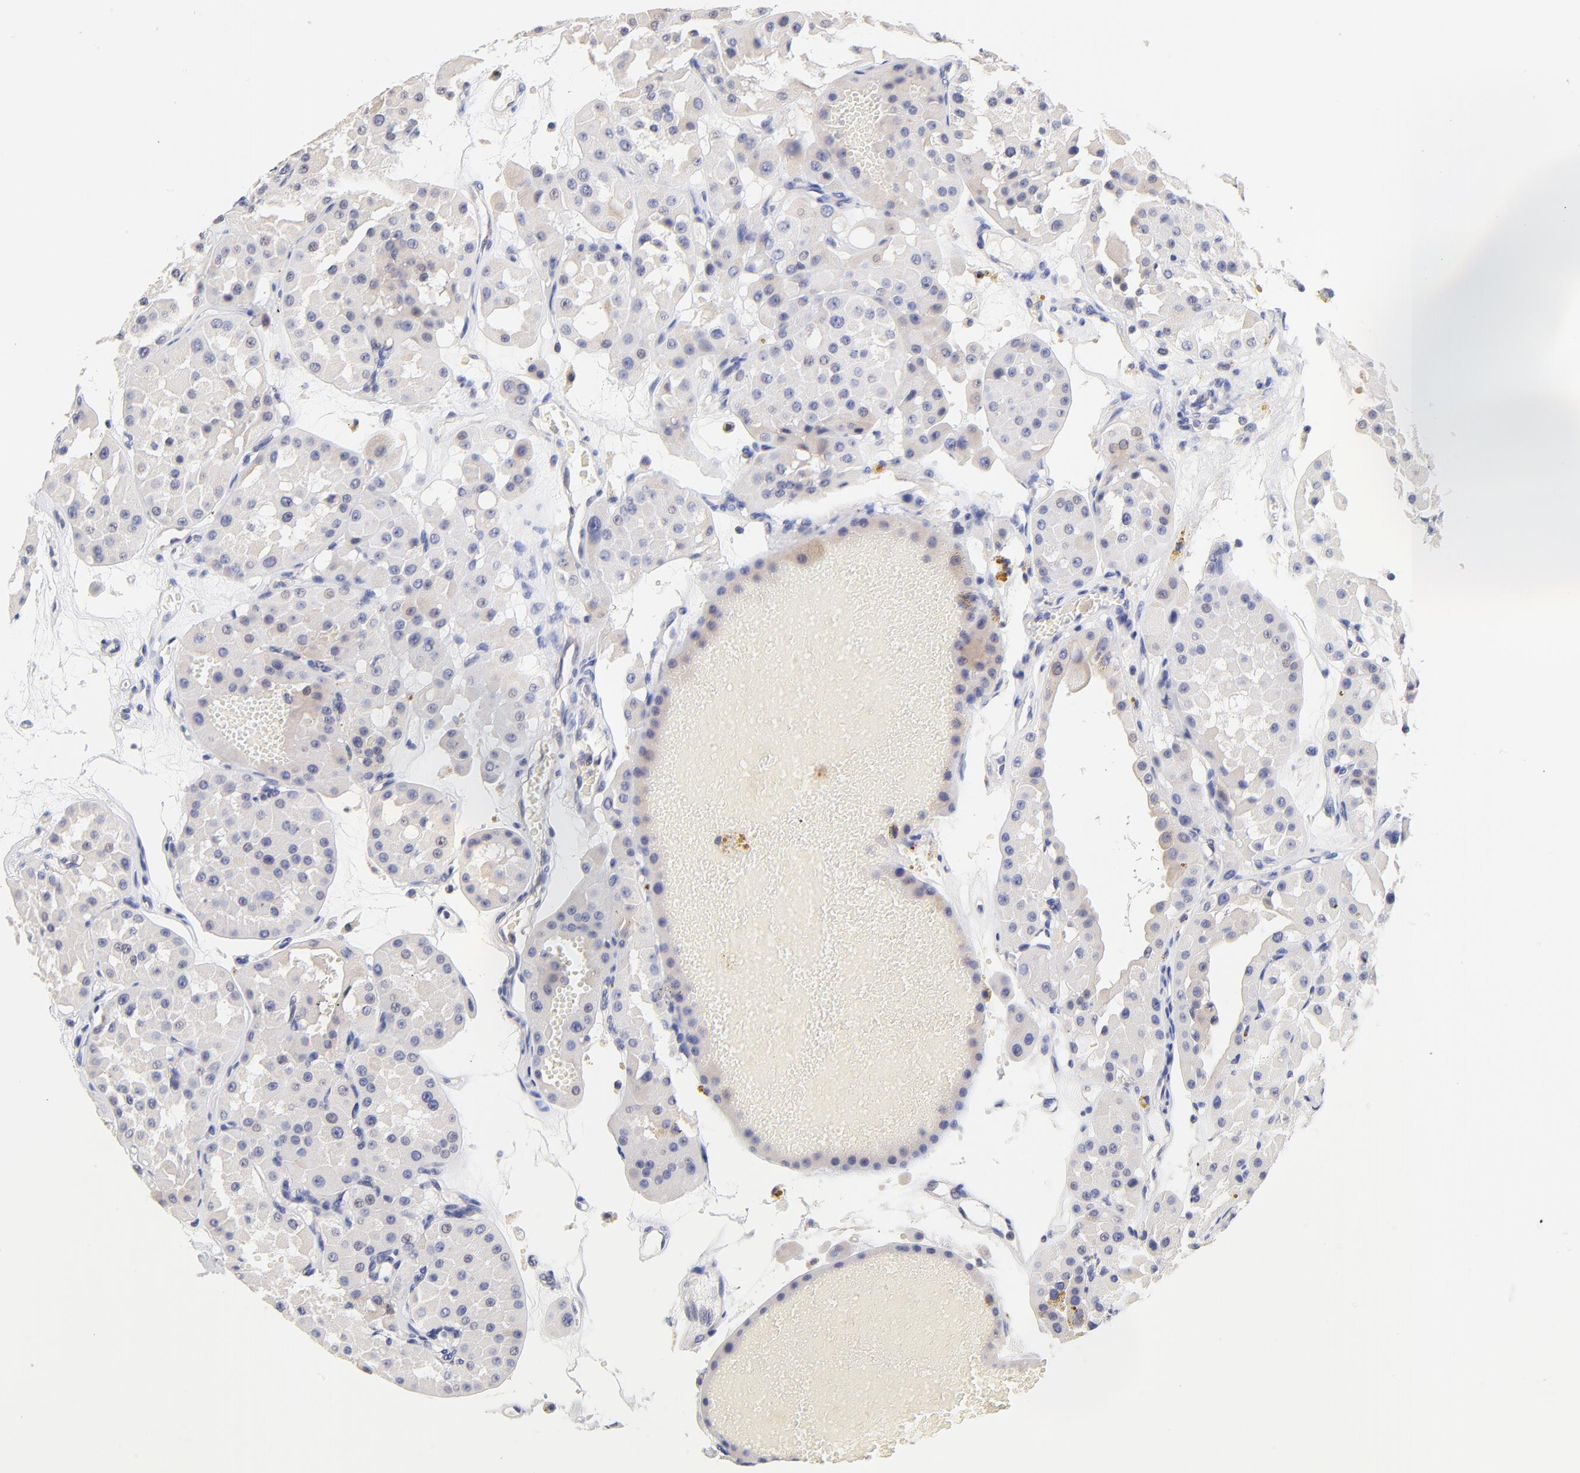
{"staining": {"intensity": "negative", "quantity": "none", "location": "none"}, "tissue": "renal cancer", "cell_type": "Tumor cells", "image_type": "cancer", "snomed": [{"axis": "morphology", "description": "Adenocarcinoma, uncertain malignant potential"}, {"axis": "topography", "description": "Kidney"}], "caption": "Renal adenocarcinoma,  uncertain malignant potential was stained to show a protein in brown. There is no significant staining in tumor cells. (DAB (3,3'-diaminobenzidine) immunohistochemistry (IHC) visualized using brightfield microscopy, high magnification).", "gene": "PTK7", "patient": {"sex": "male", "age": 63}}